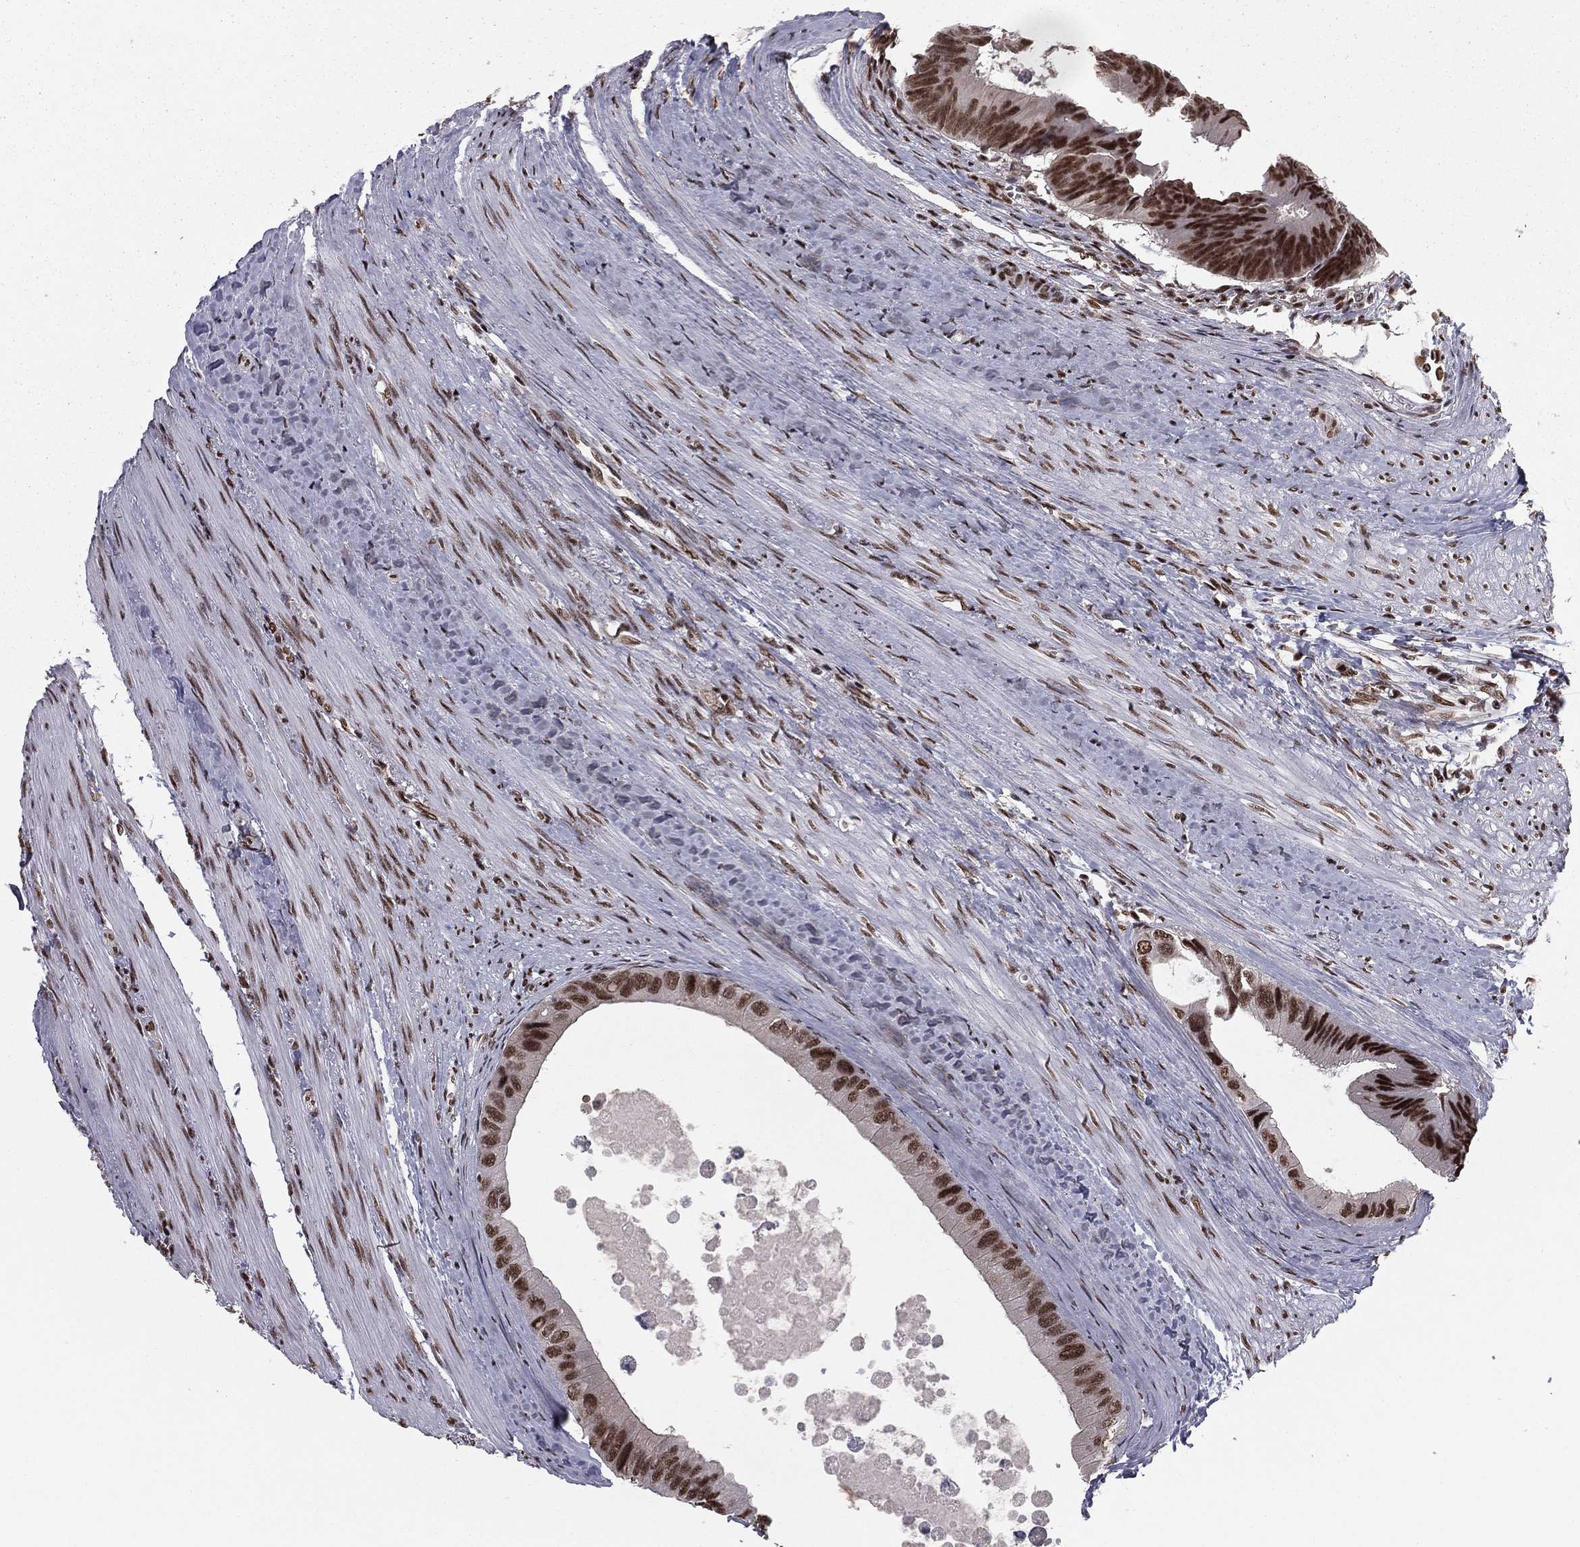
{"staining": {"intensity": "strong", "quantity": ">75%", "location": "nuclear"}, "tissue": "colorectal cancer", "cell_type": "Tumor cells", "image_type": "cancer", "snomed": [{"axis": "morphology", "description": "Normal tissue, NOS"}, {"axis": "morphology", "description": "Adenocarcinoma, NOS"}, {"axis": "topography", "description": "Colon"}], "caption": "Human colorectal cancer (adenocarcinoma) stained for a protein (brown) displays strong nuclear positive expression in approximately >75% of tumor cells.", "gene": "NFYB", "patient": {"sex": "male", "age": 65}}